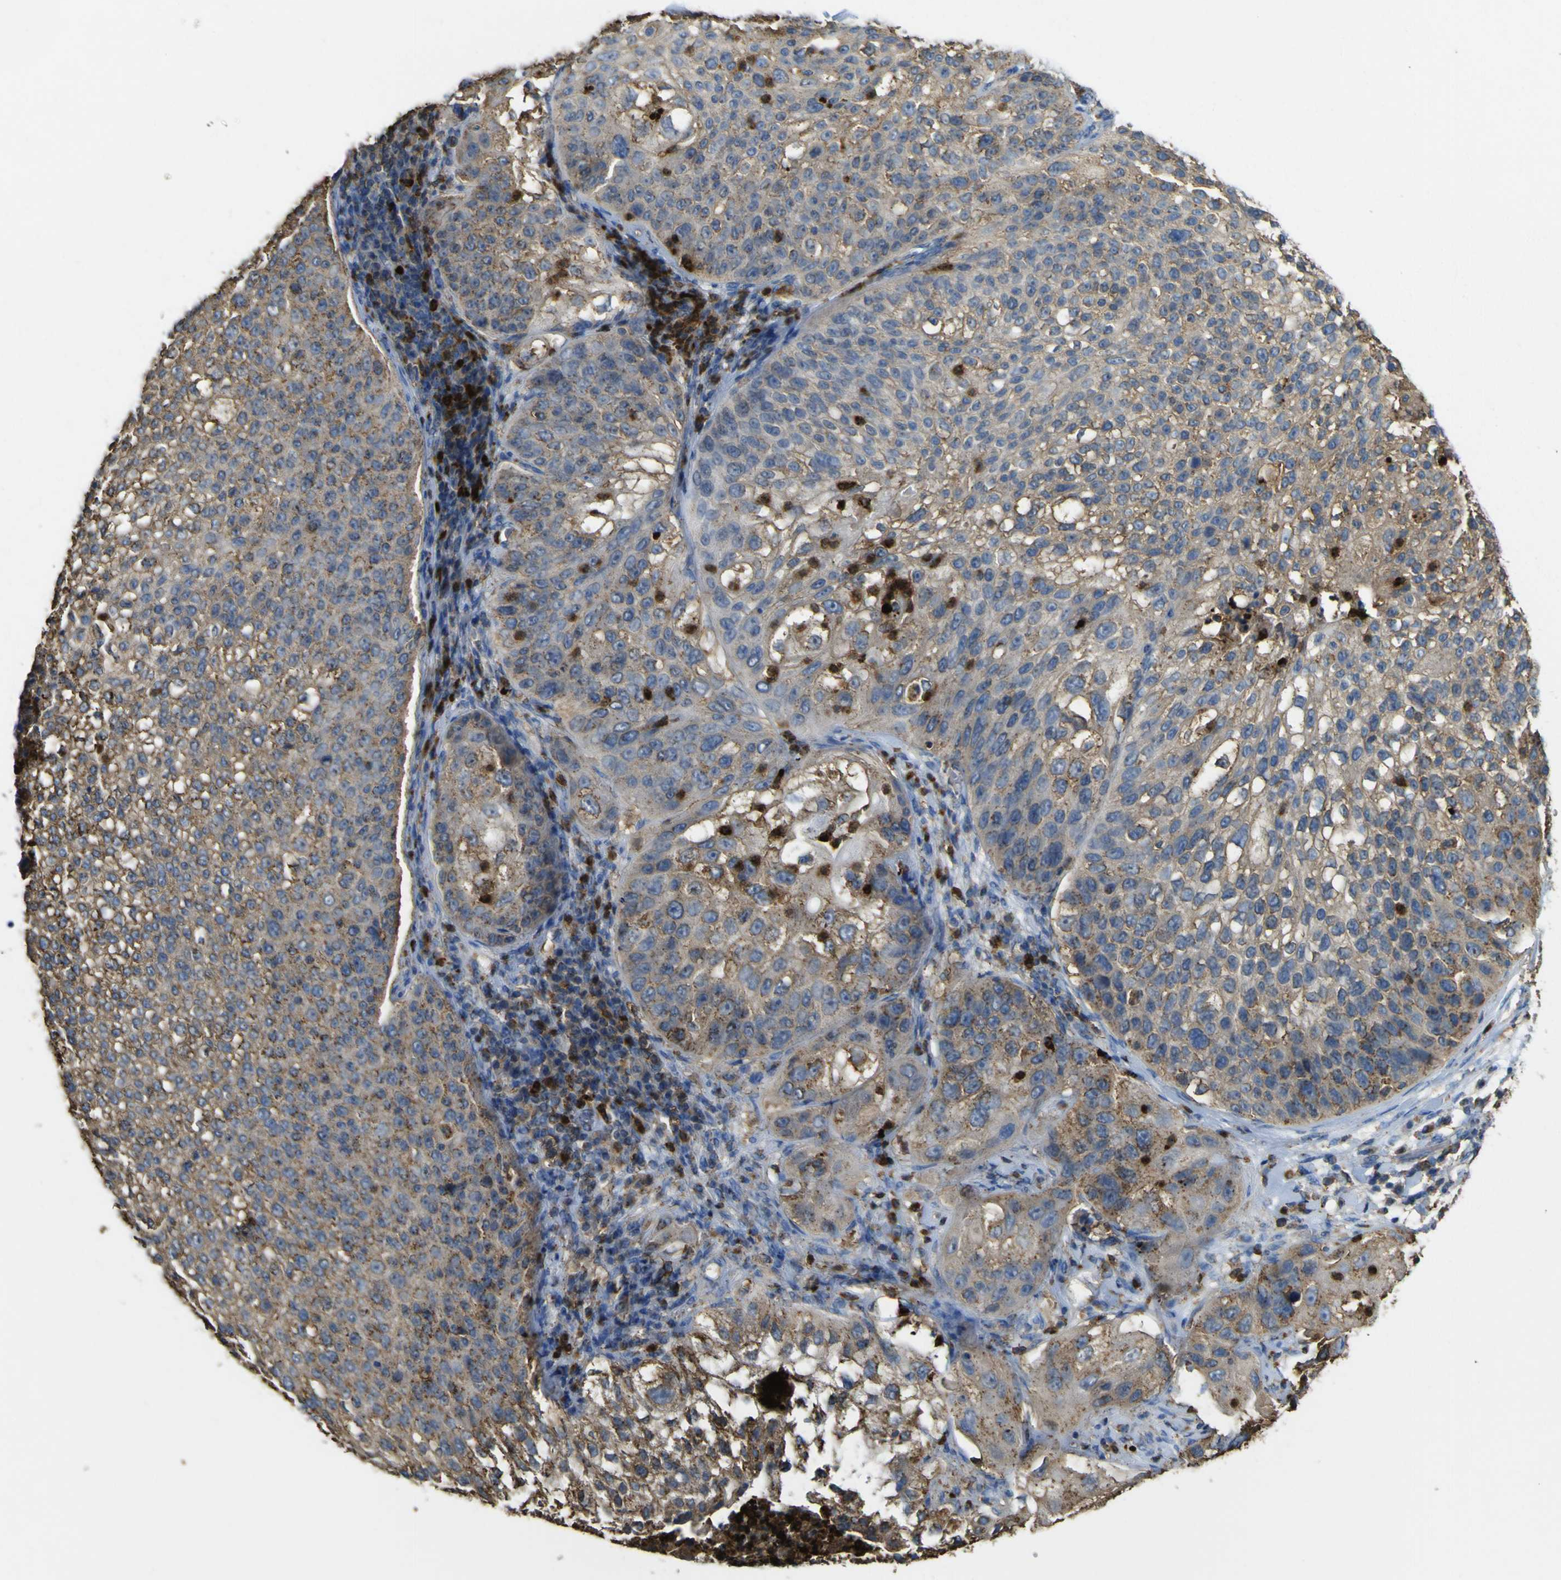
{"staining": {"intensity": "moderate", "quantity": ">75%", "location": "cytoplasmic/membranous"}, "tissue": "lung cancer", "cell_type": "Tumor cells", "image_type": "cancer", "snomed": [{"axis": "morphology", "description": "Inflammation, NOS"}, {"axis": "morphology", "description": "Squamous cell carcinoma, NOS"}, {"axis": "topography", "description": "Lymph node"}, {"axis": "topography", "description": "Soft tissue"}, {"axis": "topography", "description": "Lung"}], "caption": "This is an image of immunohistochemistry (IHC) staining of lung squamous cell carcinoma, which shows moderate staining in the cytoplasmic/membranous of tumor cells.", "gene": "ACSL3", "patient": {"sex": "male", "age": 66}}